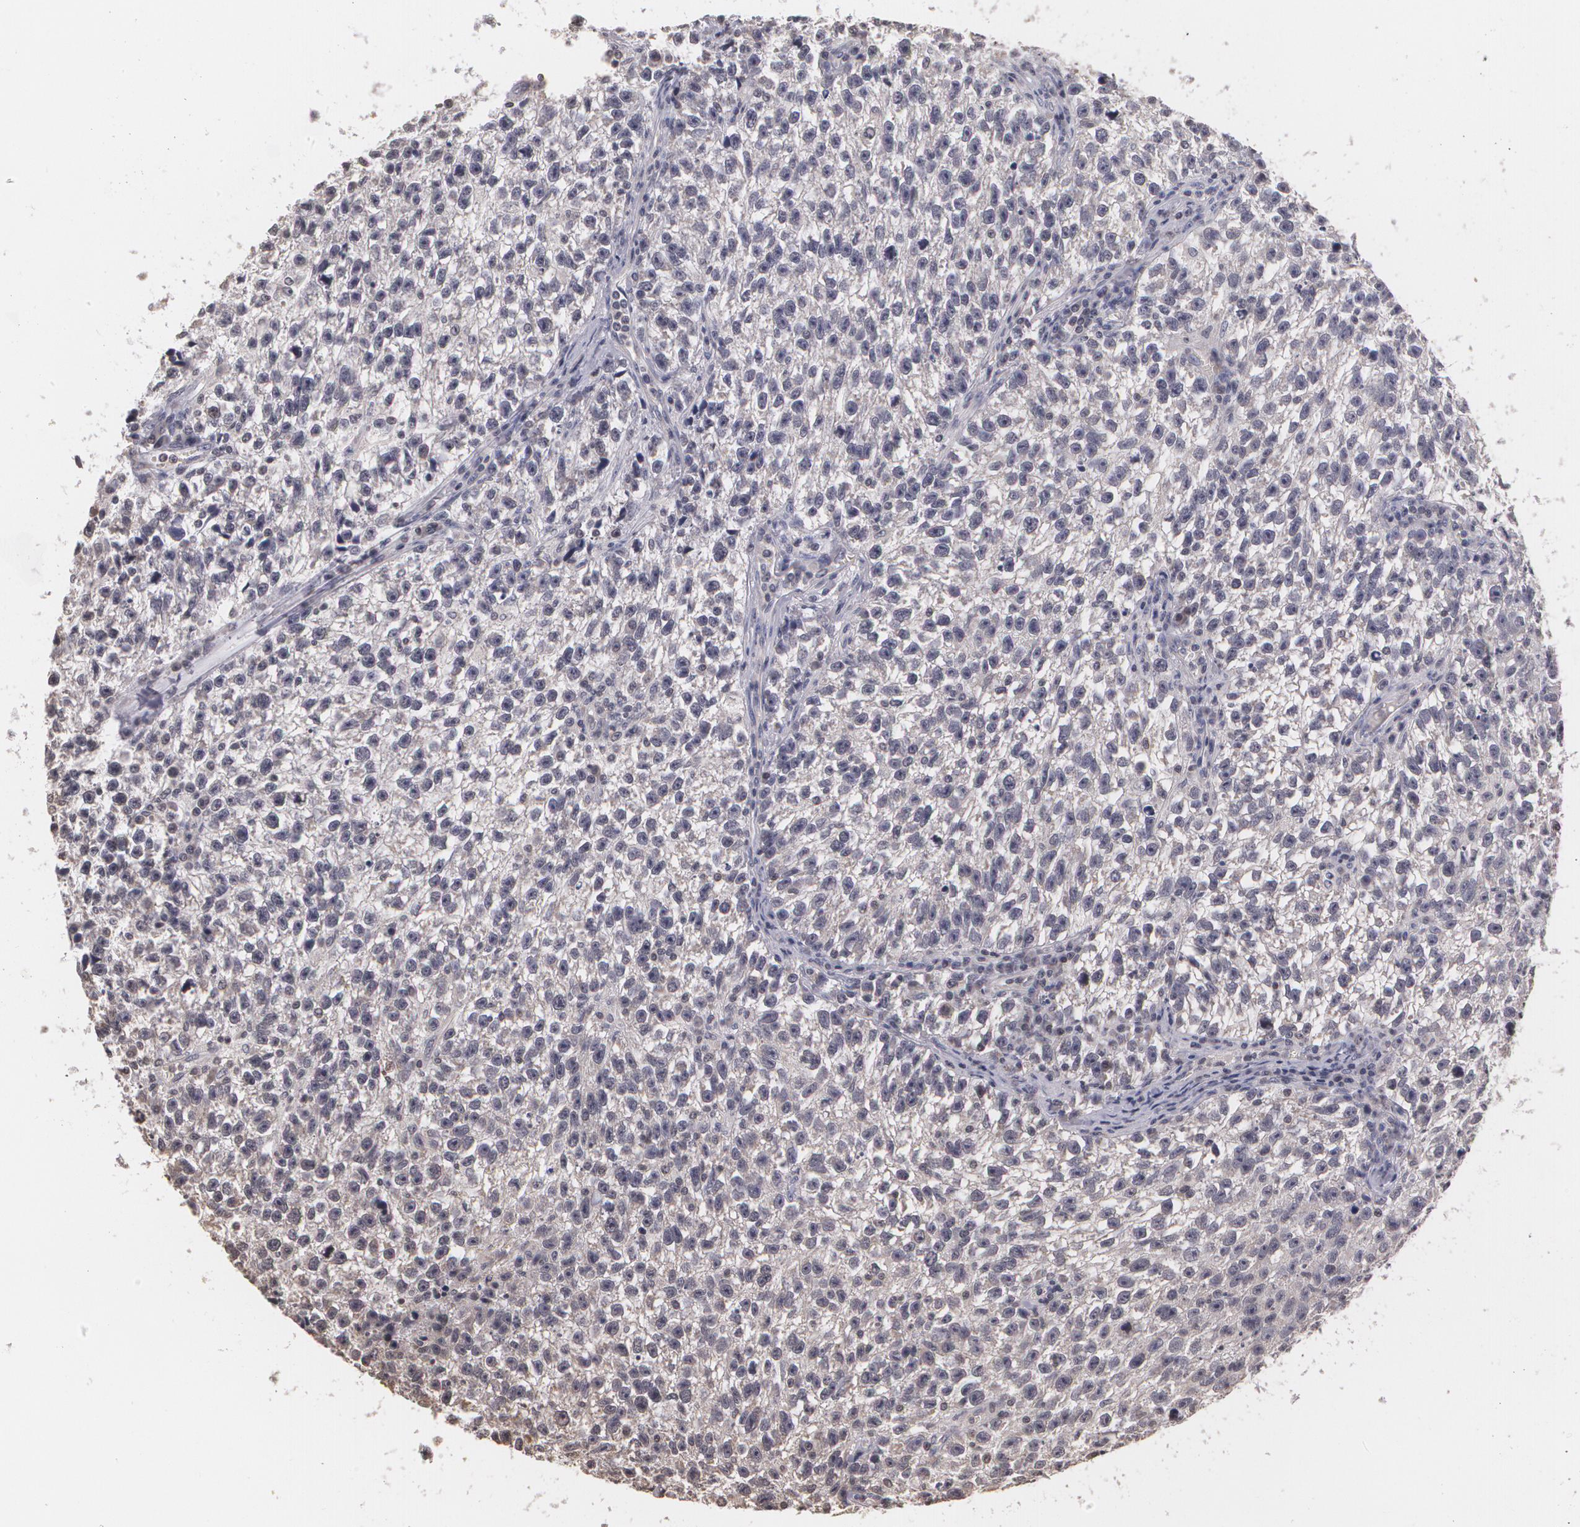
{"staining": {"intensity": "negative", "quantity": "none", "location": "none"}, "tissue": "testis cancer", "cell_type": "Tumor cells", "image_type": "cancer", "snomed": [{"axis": "morphology", "description": "Seminoma, NOS"}, {"axis": "topography", "description": "Testis"}], "caption": "Protein analysis of testis cancer (seminoma) shows no significant positivity in tumor cells.", "gene": "THRB", "patient": {"sex": "male", "age": 38}}